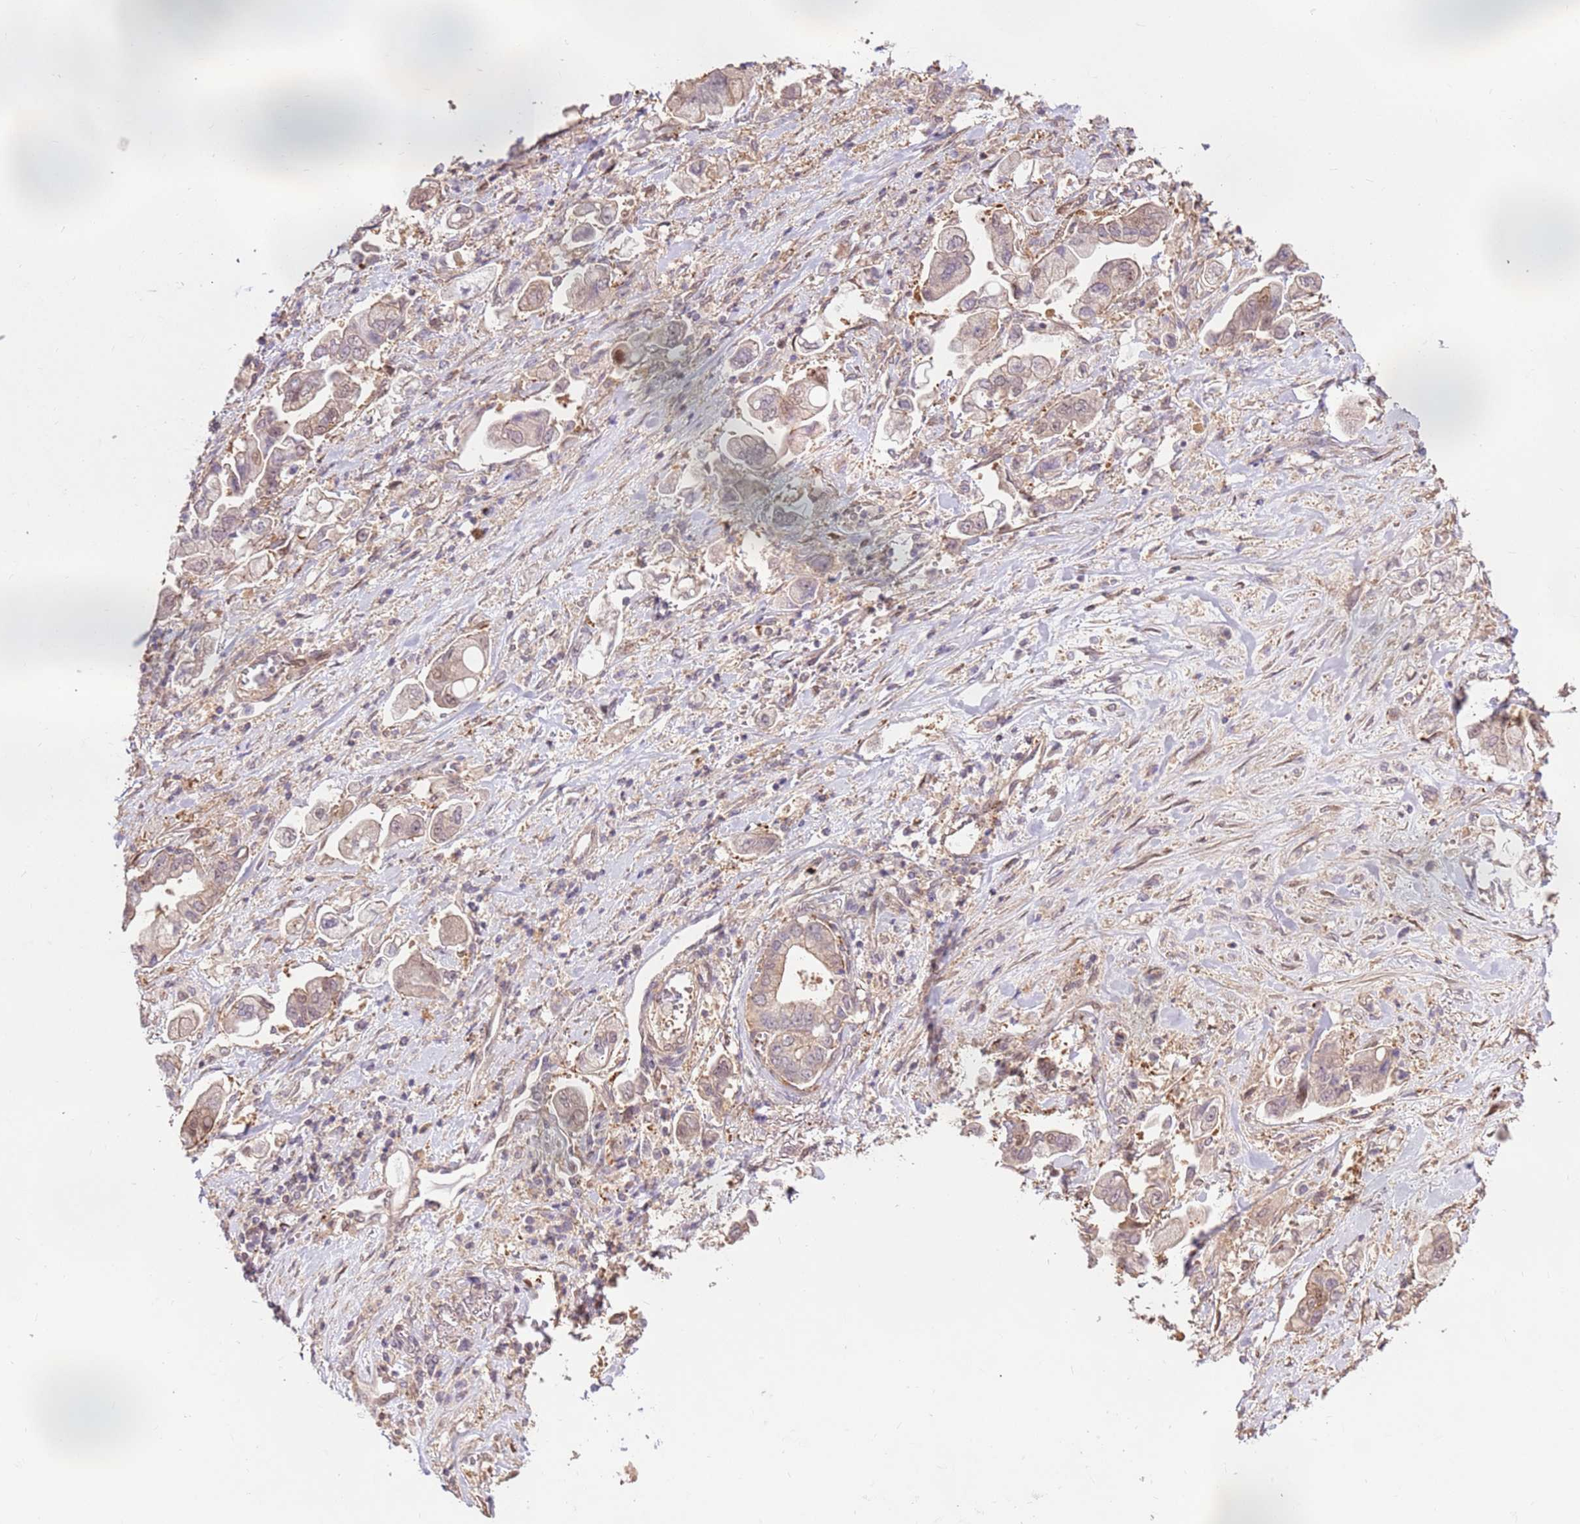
{"staining": {"intensity": "weak", "quantity": ">75%", "location": "cytoplasmic/membranous"}, "tissue": "stomach cancer", "cell_type": "Tumor cells", "image_type": "cancer", "snomed": [{"axis": "morphology", "description": "Adenocarcinoma, NOS"}, {"axis": "topography", "description": "Stomach"}], "caption": "Stomach cancer tissue shows weak cytoplasmic/membranous positivity in approximately >75% of tumor cells, visualized by immunohistochemistry. (brown staining indicates protein expression, while blue staining denotes nuclei).", "gene": "CCDC112", "patient": {"sex": "male", "age": 62}}